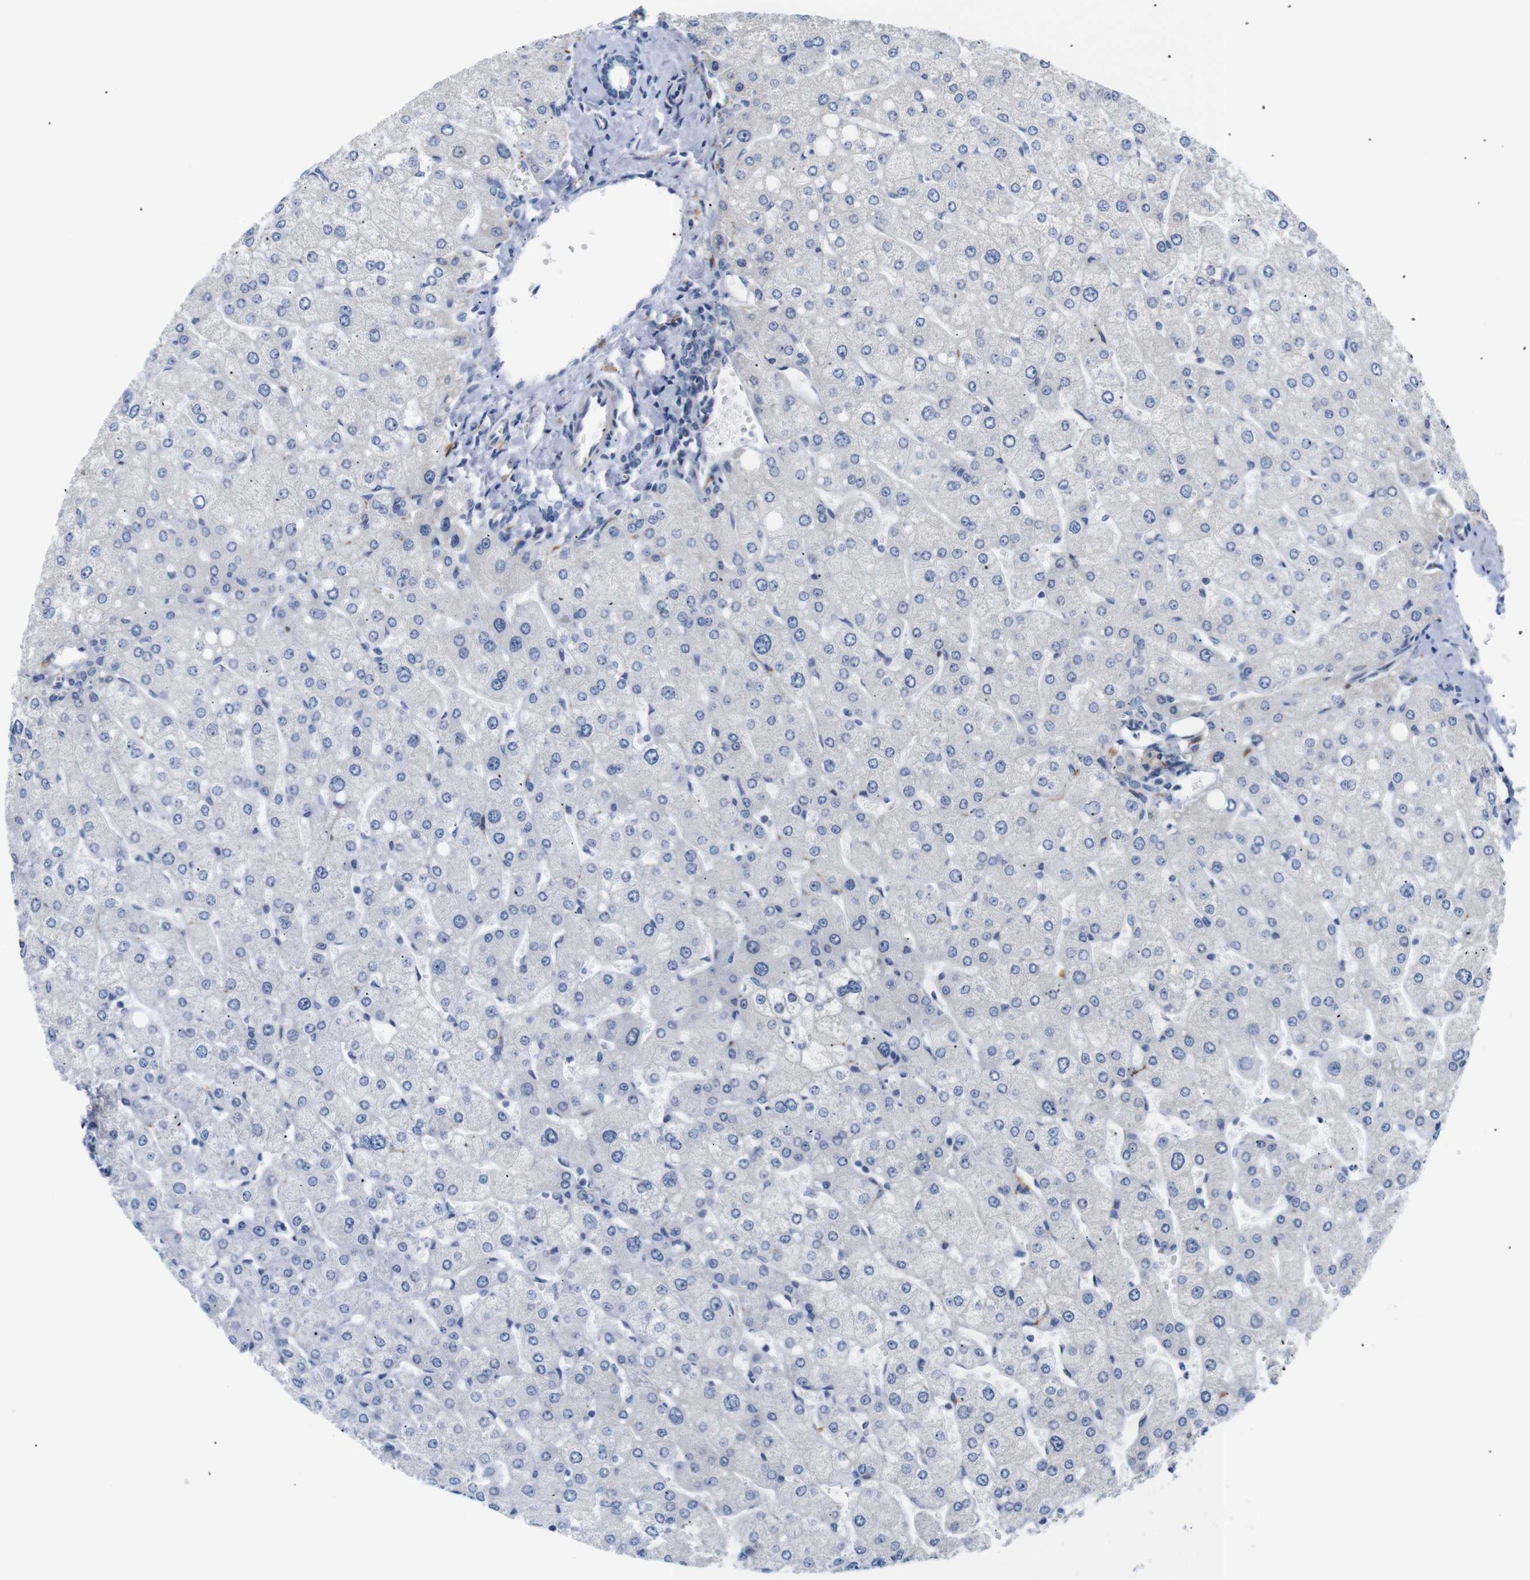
{"staining": {"intensity": "negative", "quantity": "none", "location": "none"}, "tissue": "liver", "cell_type": "Cholangiocytes", "image_type": "normal", "snomed": [{"axis": "morphology", "description": "Normal tissue, NOS"}, {"axis": "topography", "description": "Liver"}], "caption": "There is no significant expression in cholangiocytes of liver. Brightfield microscopy of immunohistochemistry (IHC) stained with DAB (brown) and hematoxylin (blue), captured at high magnification.", "gene": "STMN3", "patient": {"sex": "male", "age": 55}}